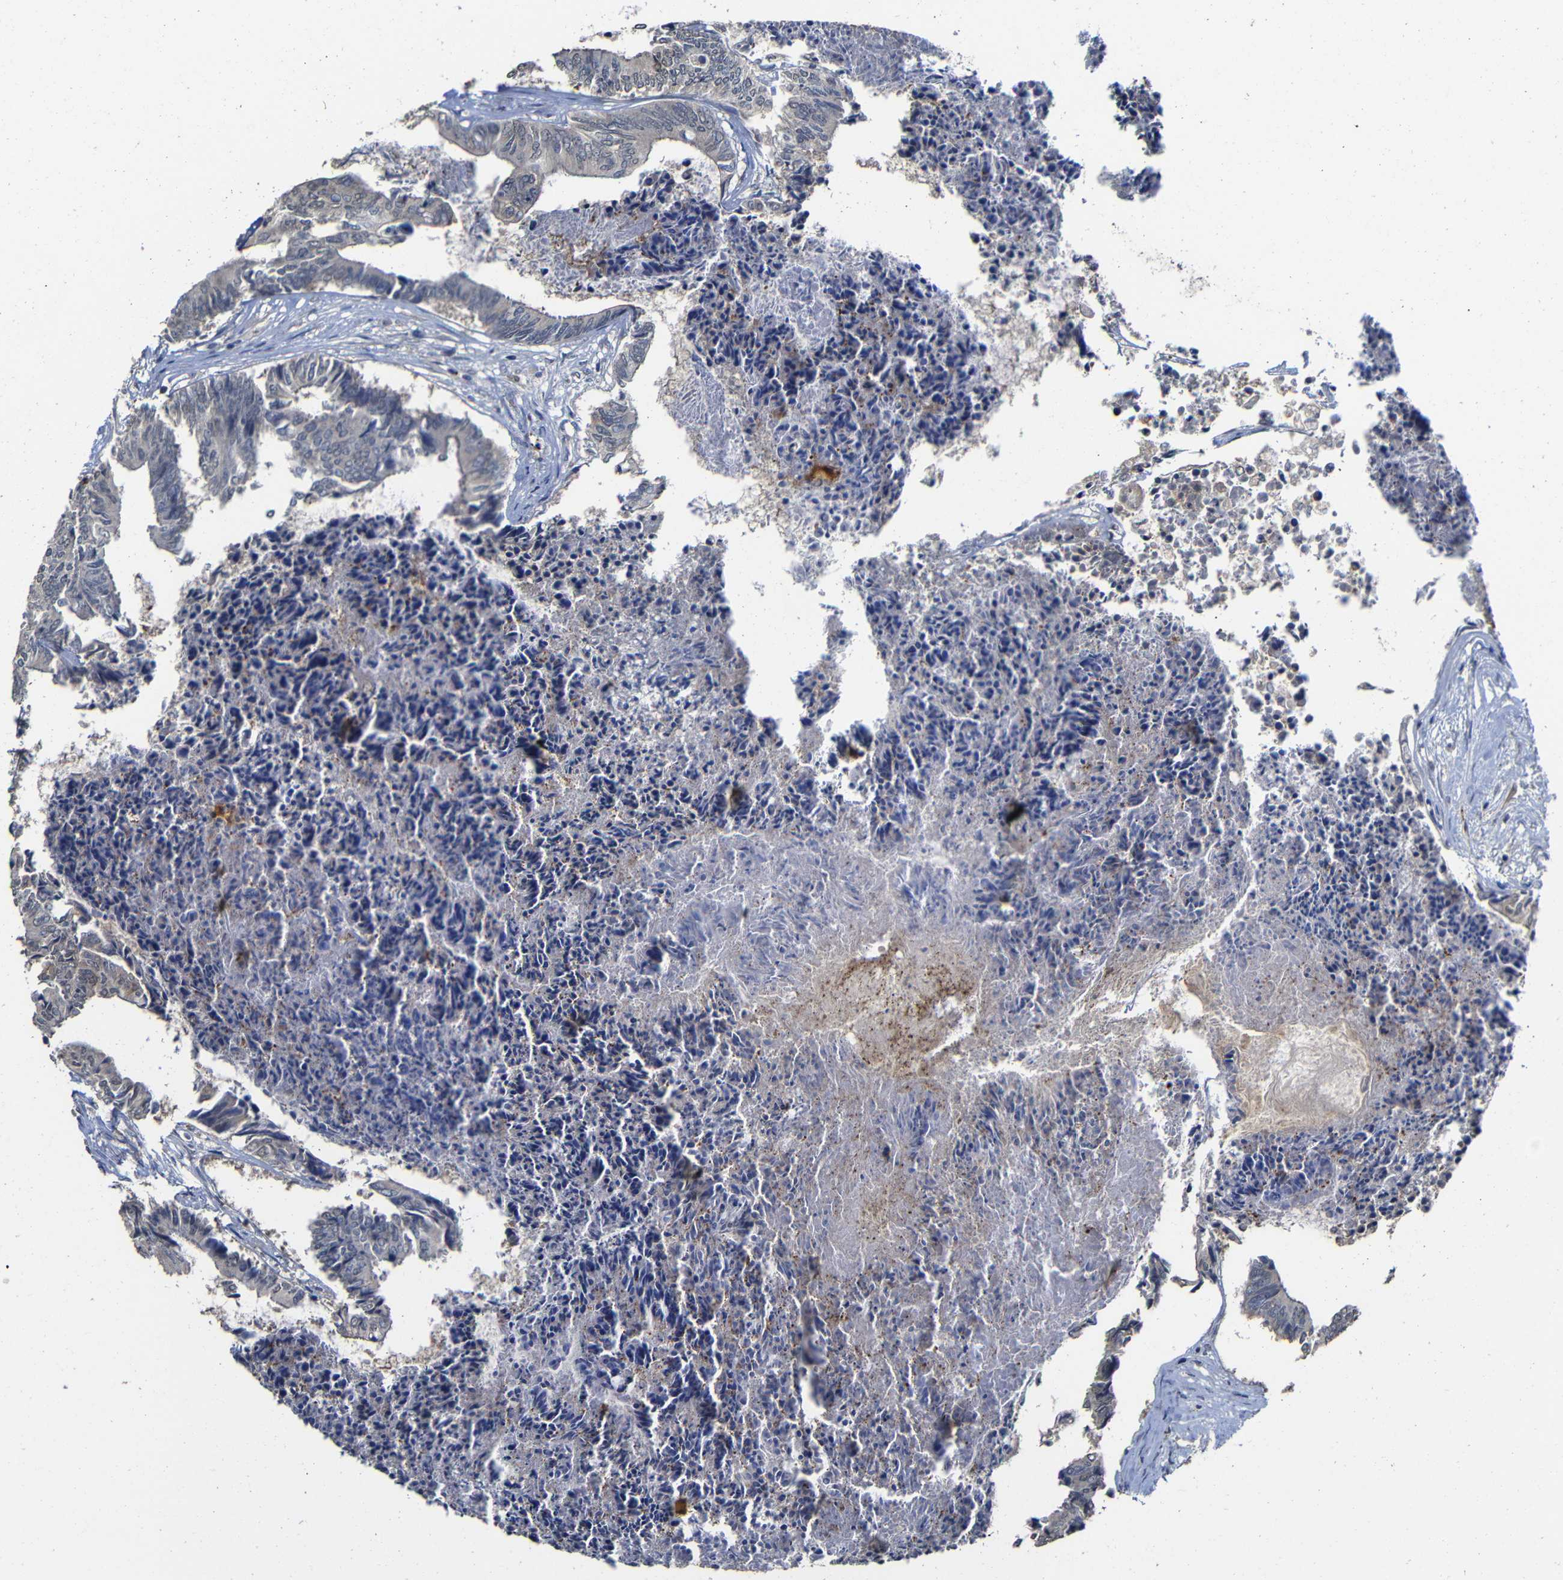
{"staining": {"intensity": "negative", "quantity": "none", "location": "none"}, "tissue": "colorectal cancer", "cell_type": "Tumor cells", "image_type": "cancer", "snomed": [{"axis": "morphology", "description": "Adenocarcinoma, NOS"}, {"axis": "topography", "description": "Rectum"}], "caption": "A photomicrograph of colorectal cancer stained for a protein demonstrates no brown staining in tumor cells.", "gene": "ATG12", "patient": {"sex": "male", "age": 63}}